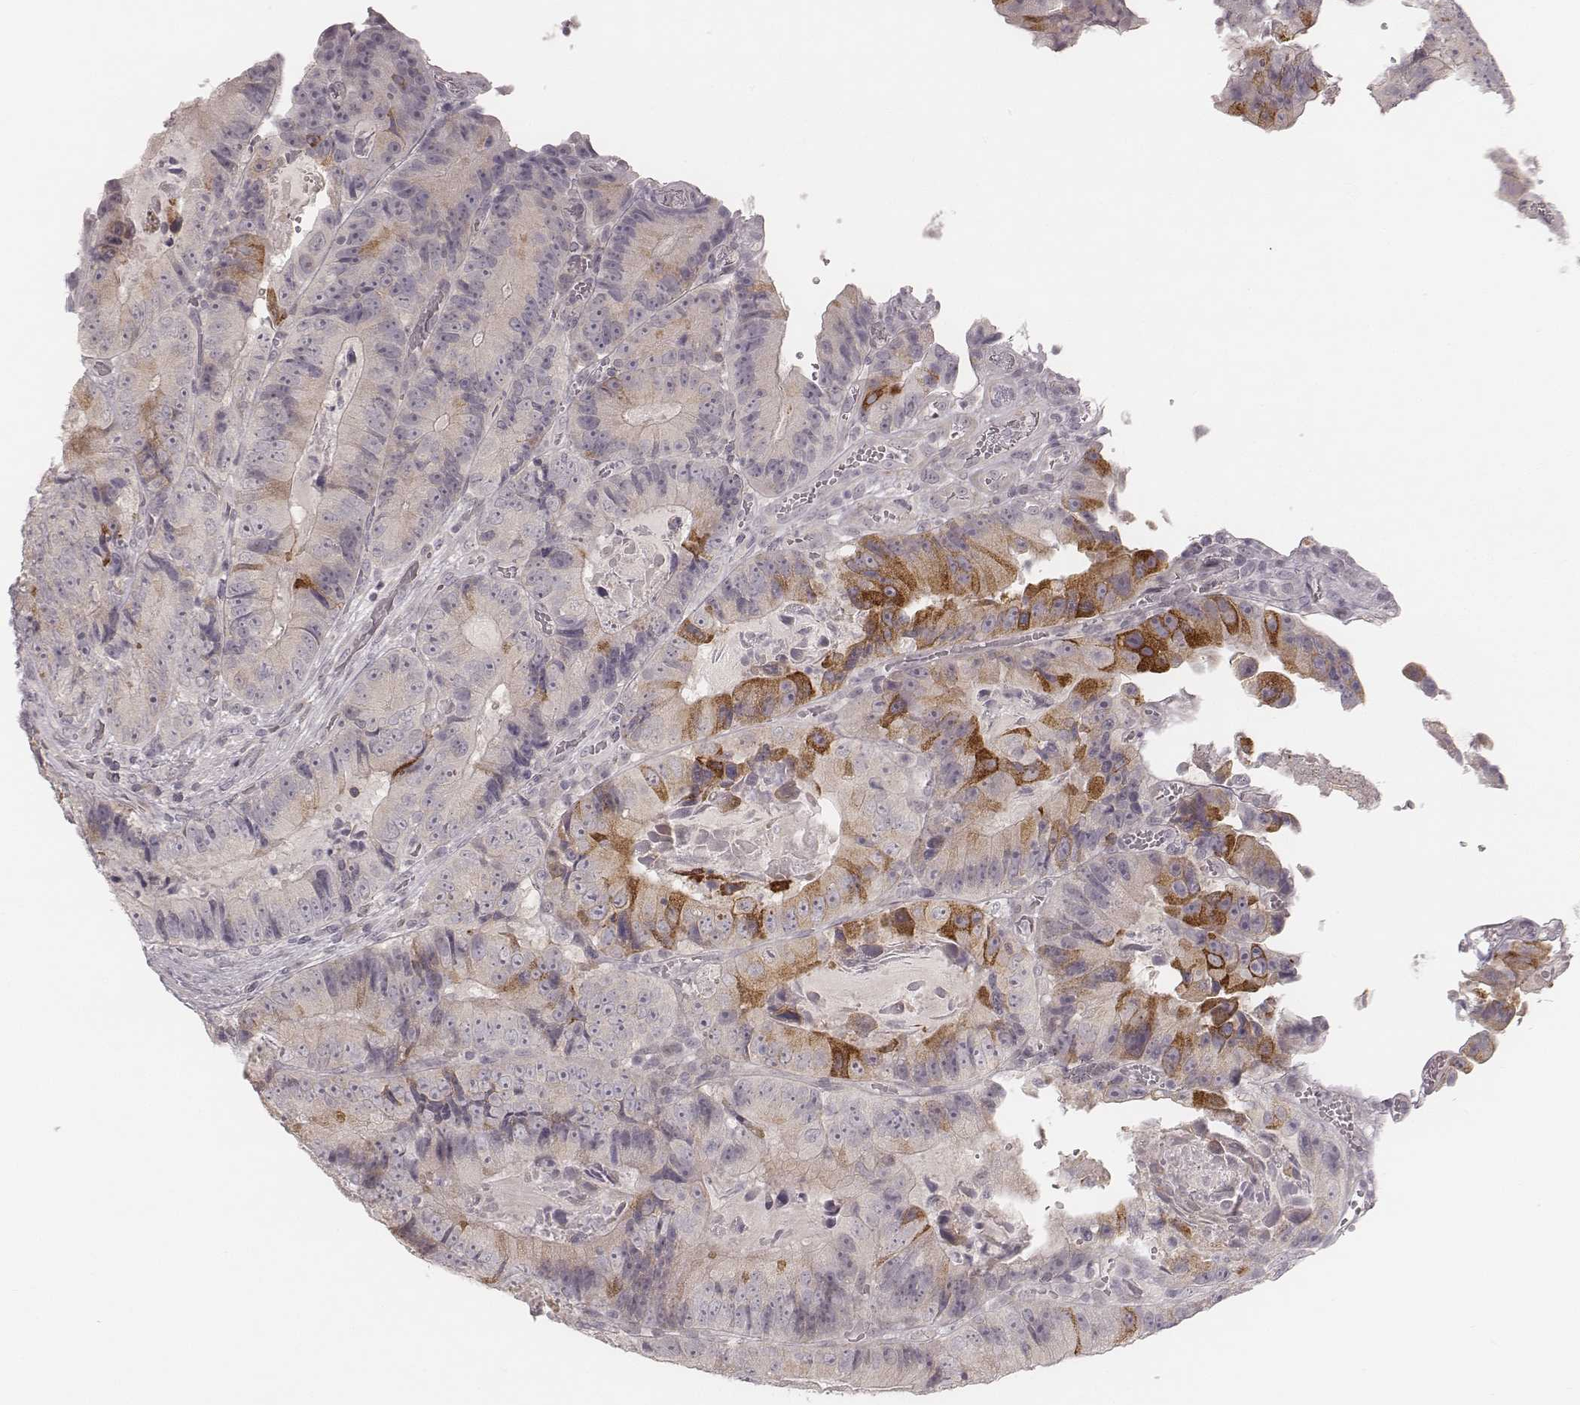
{"staining": {"intensity": "moderate", "quantity": "<25%", "location": "cytoplasmic/membranous"}, "tissue": "colorectal cancer", "cell_type": "Tumor cells", "image_type": "cancer", "snomed": [{"axis": "morphology", "description": "Adenocarcinoma, NOS"}, {"axis": "topography", "description": "Colon"}], "caption": "A histopathology image showing moderate cytoplasmic/membranous positivity in approximately <25% of tumor cells in colorectal adenocarcinoma, as visualized by brown immunohistochemical staining.", "gene": "ACACB", "patient": {"sex": "female", "age": 86}}